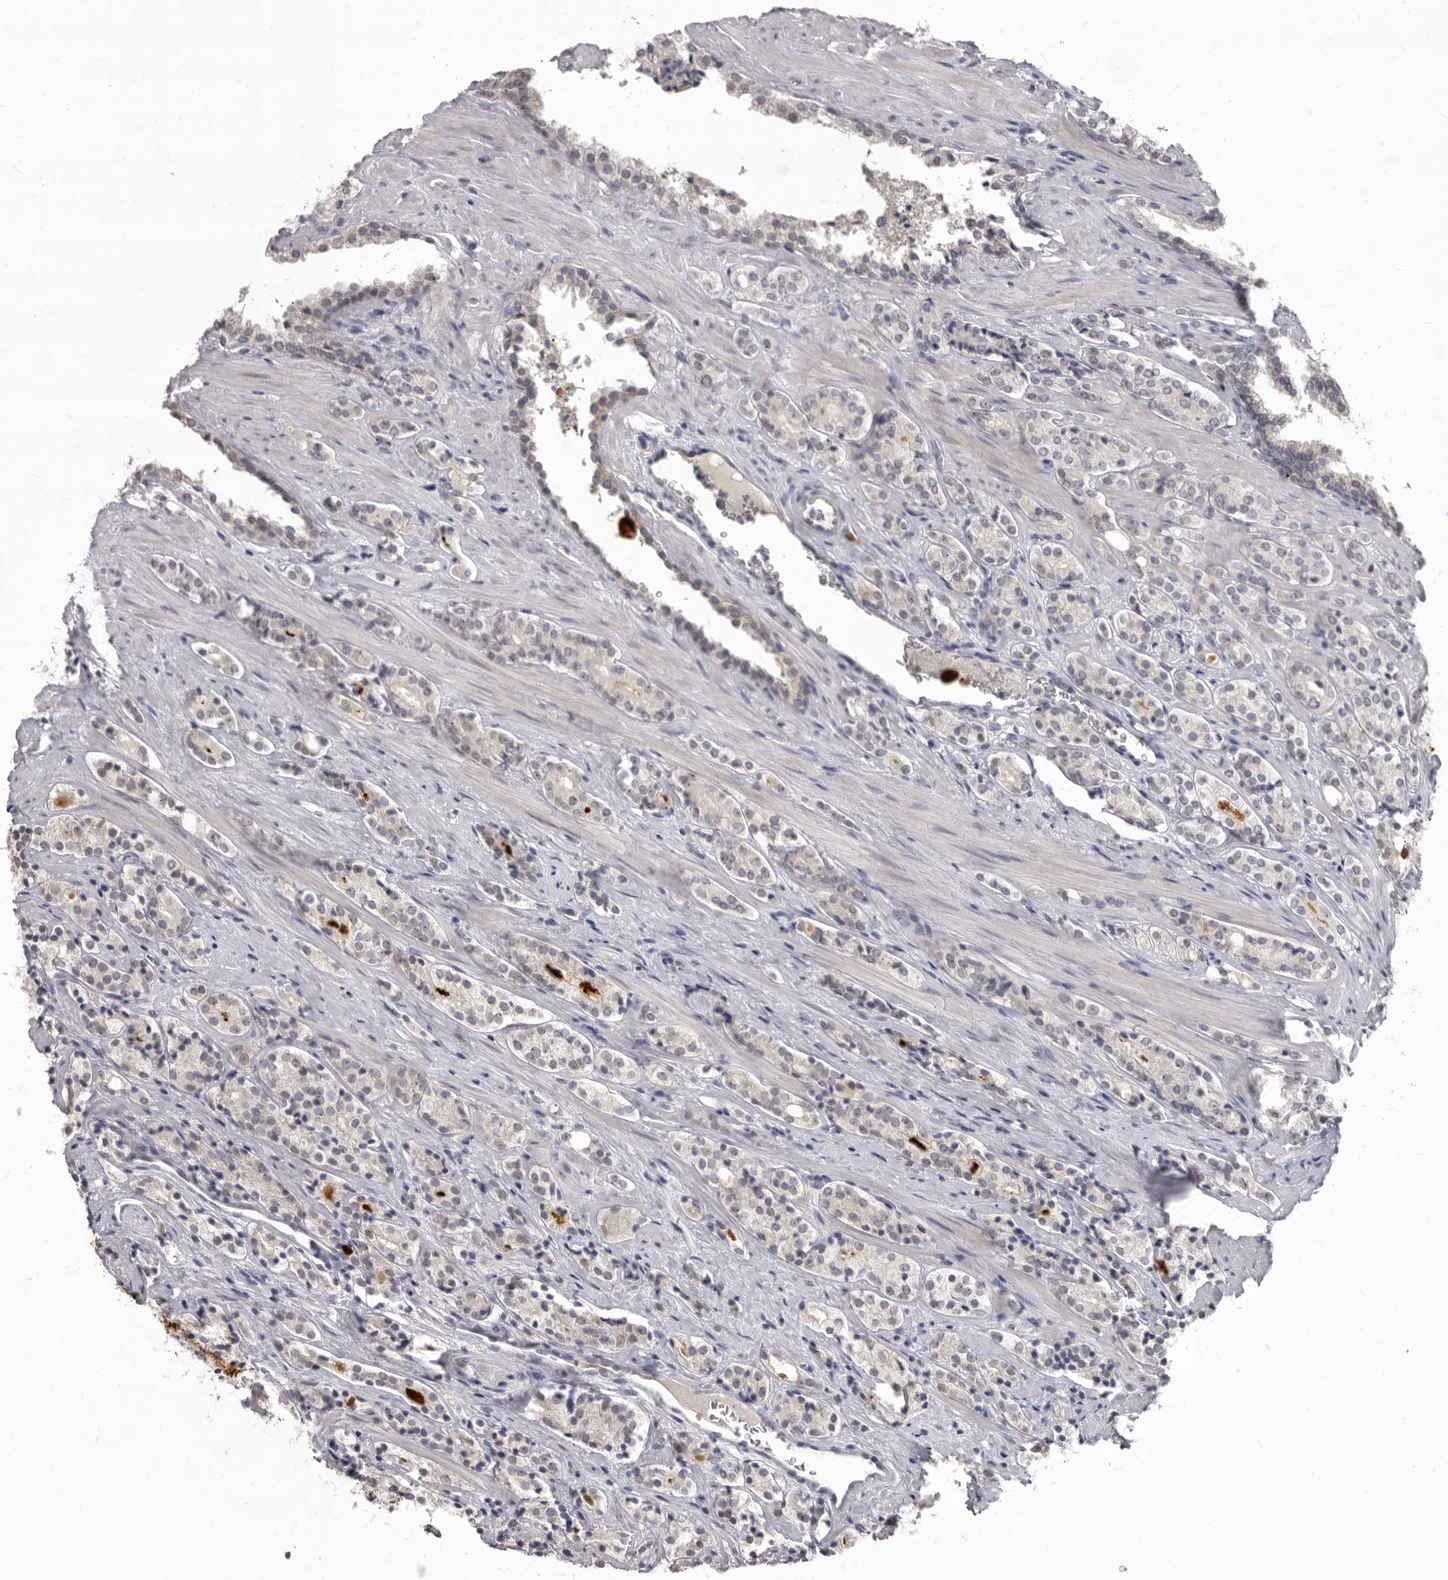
{"staining": {"intensity": "negative", "quantity": "none", "location": "none"}, "tissue": "prostate cancer", "cell_type": "Tumor cells", "image_type": "cancer", "snomed": [{"axis": "morphology", "description": "Adenocarcinoma, High grade"}, {"axis": "topography", "description": "Prostate"}], "caption": "Tumor cells are negative for brown protein staining in high-grade adenocarcinoma (prostate).", "gene": "SULT1E1", "patient": {"sex": "male", "age": 71}}